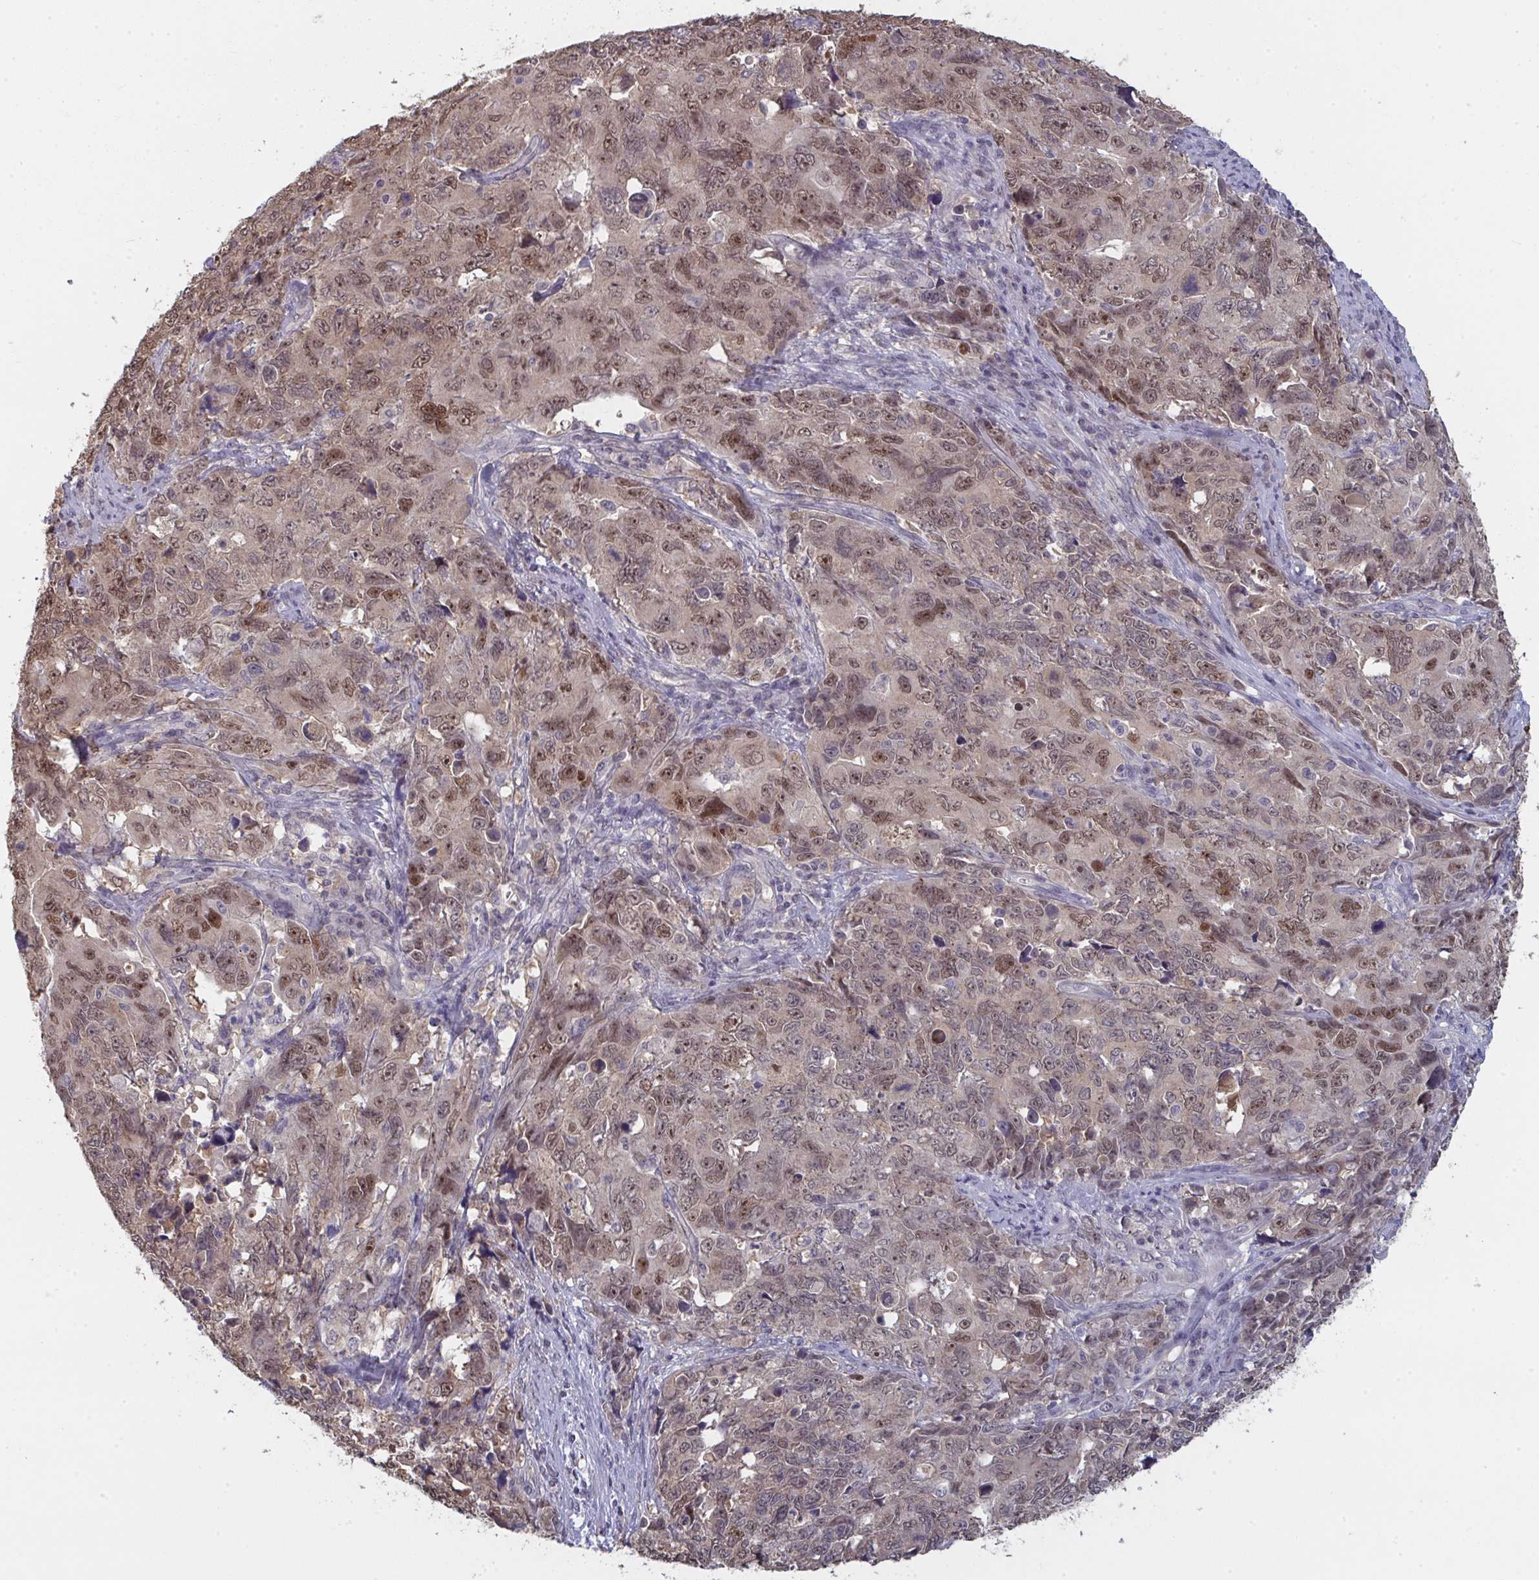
{"staining": {"intensity": "moderate", "quantity": "25%-75%", "location": "nuclear"}, "tissue": "cervical cancer", "cell_type": "Tumor cells", "image_type": "cancer", "snomed": [{"axis": "morphology", "description": "Adenocarcinoma, NOS"}, {"axis": "topography", "description": "Cervix"}], "caption": "Cervical adenocarcinoma tissue displays moderate nuclear positivity in about 25%-75% of tumor cells", "gene": "LIX1", "patient": {"sex": "female", "age": 63}}